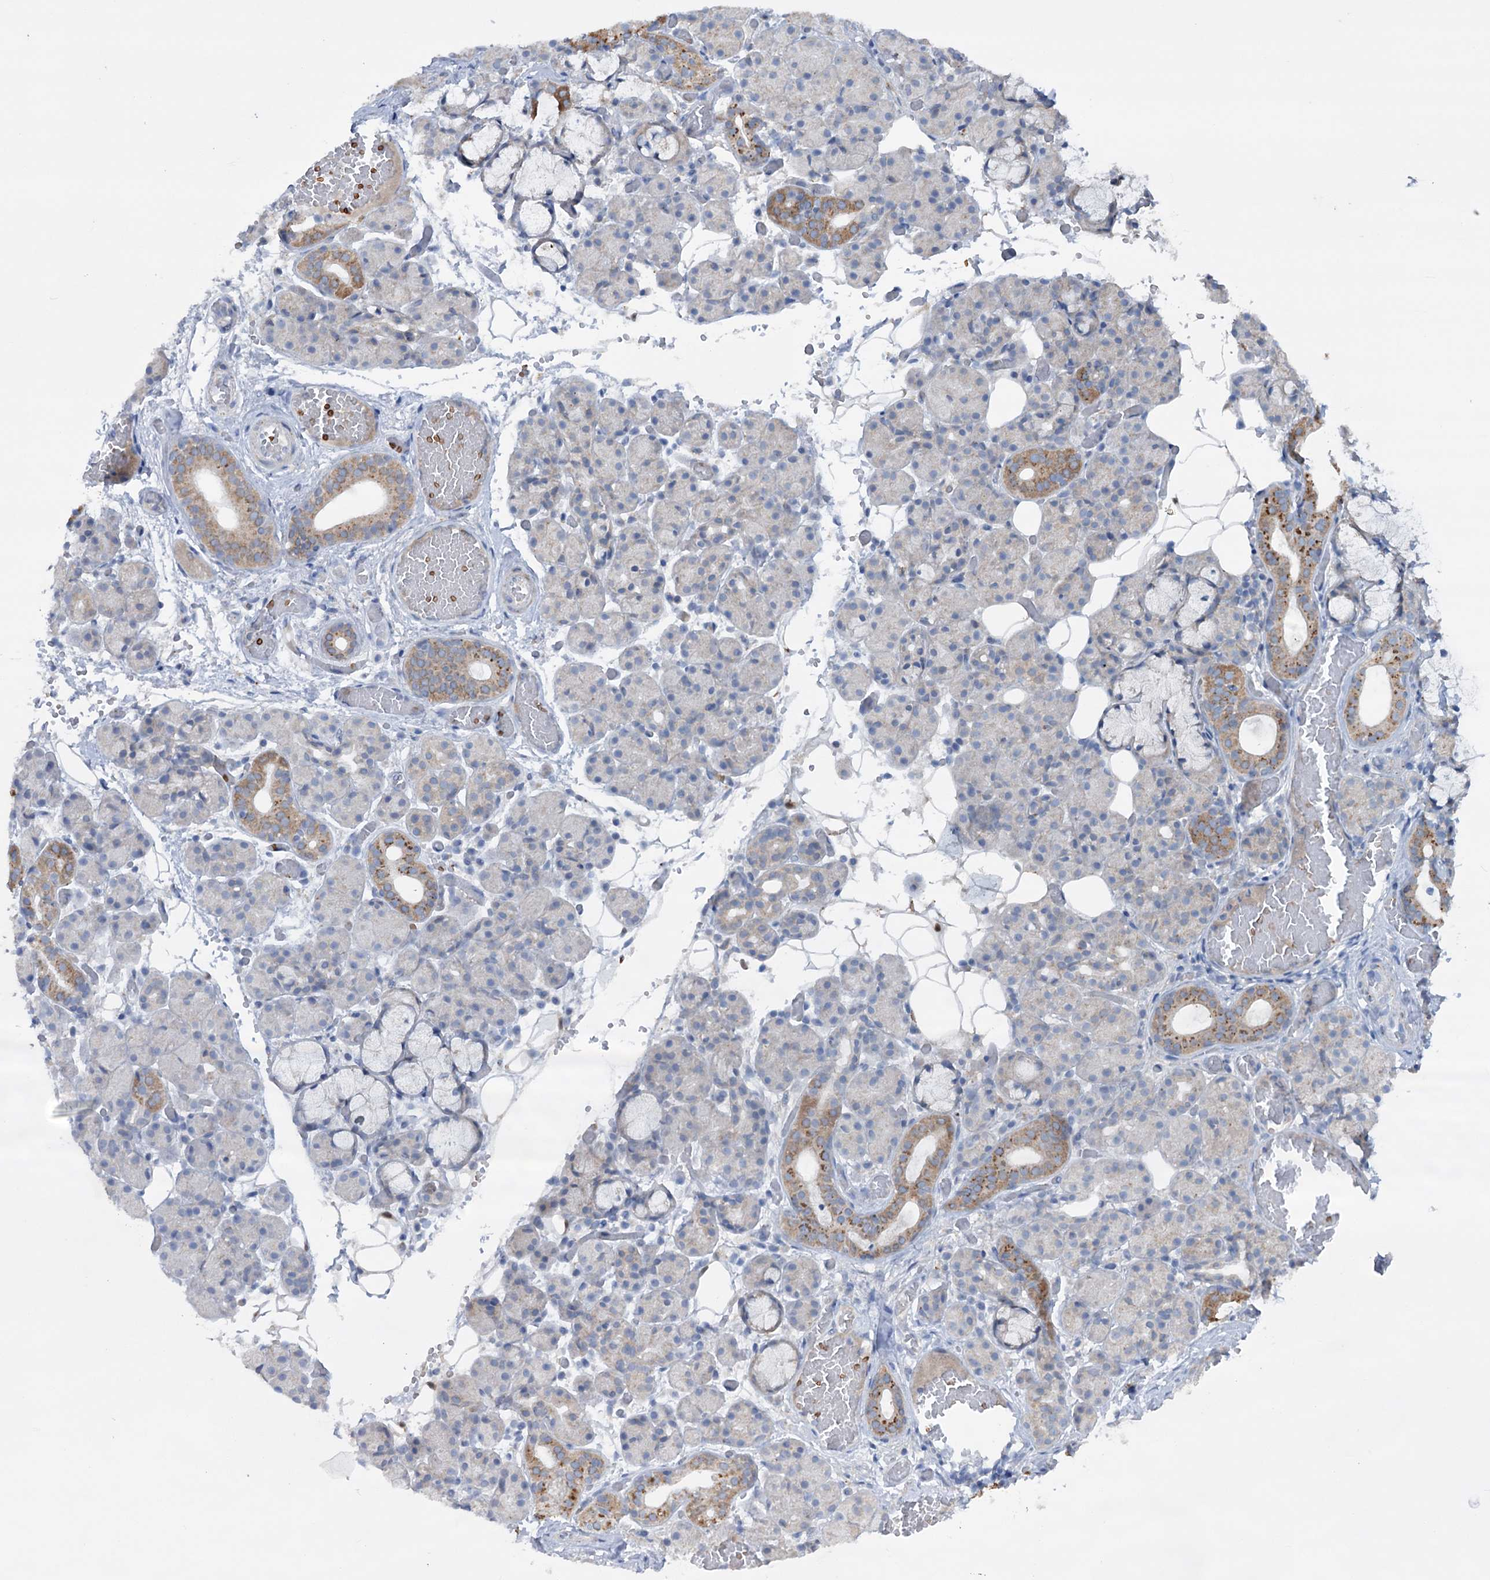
{"staining": {"intensity": "moderate", "quantity": "<25%", "location": "cytoplasmic/membranous"}, "tissue": "salivary gland", "cell_type": "Glandular cells", "image_type": "normal", "snomed": [{"axis": "morphology", "description": "Normal tissue, NOS"}, {"axis": "topography", "description": "Salivary gland"}], "caption": "Salivary gland stained with immunohistochemistry displays moderate cytoplasmic/membranous expression in about <25% of glandular cells.", "gene": "MTCH2", "patient": {"sex": "male", "age": 63}}